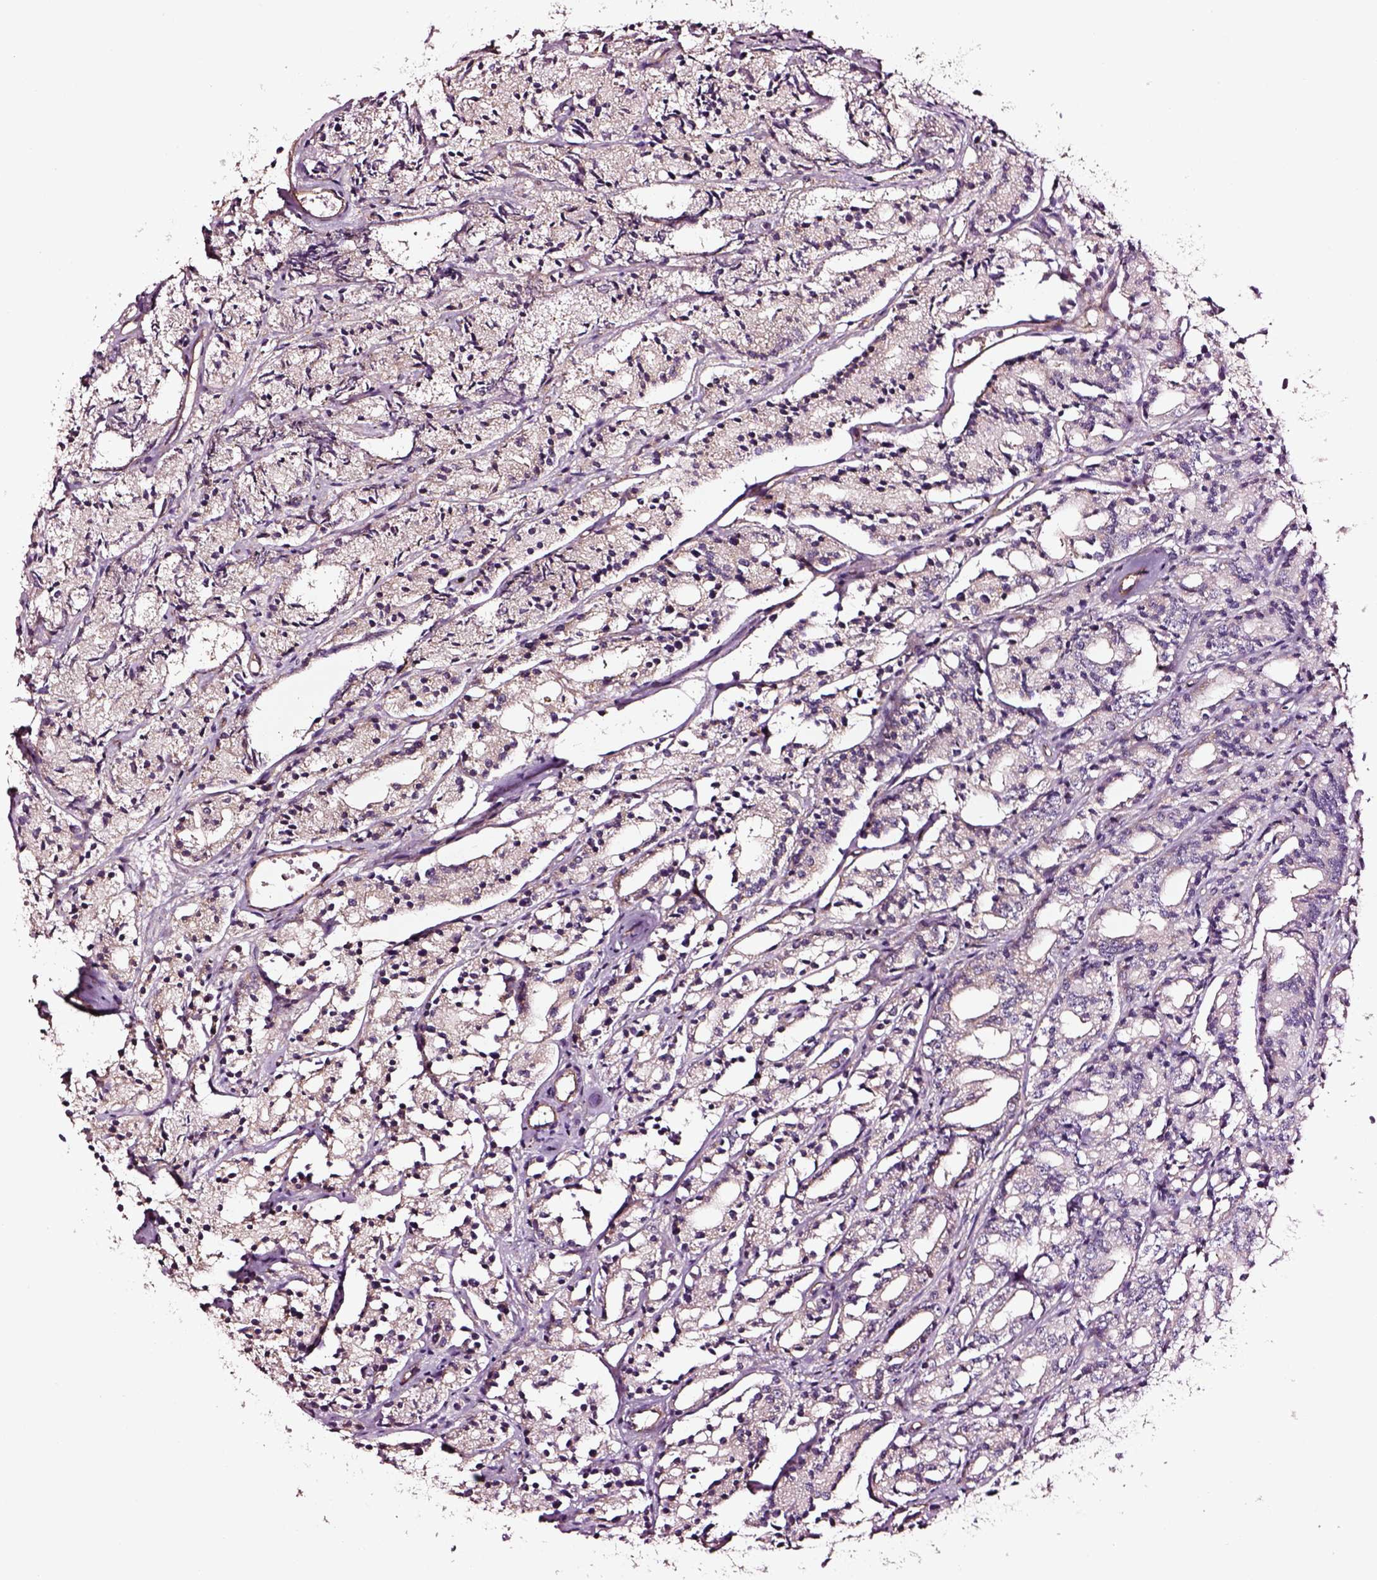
{"staining": {"intensity": "negative", "quantity": "none", "location": "none"}, "tissue": "prostate cancer", "cell_type": "Tumor cells", "image_type": "cancer", "snomed": [{"axis": "morphology", "description": "Adenocarcinoma, Medium grade"}, {"axis": "topography", "description": "Prostate"}], "caption": "An image of human medium-grade adenocarcinoma (prostate) is negative for staining in tumor cells.", "gene": "RASSF5", "patient": {"sex": "male", "age": 74}}